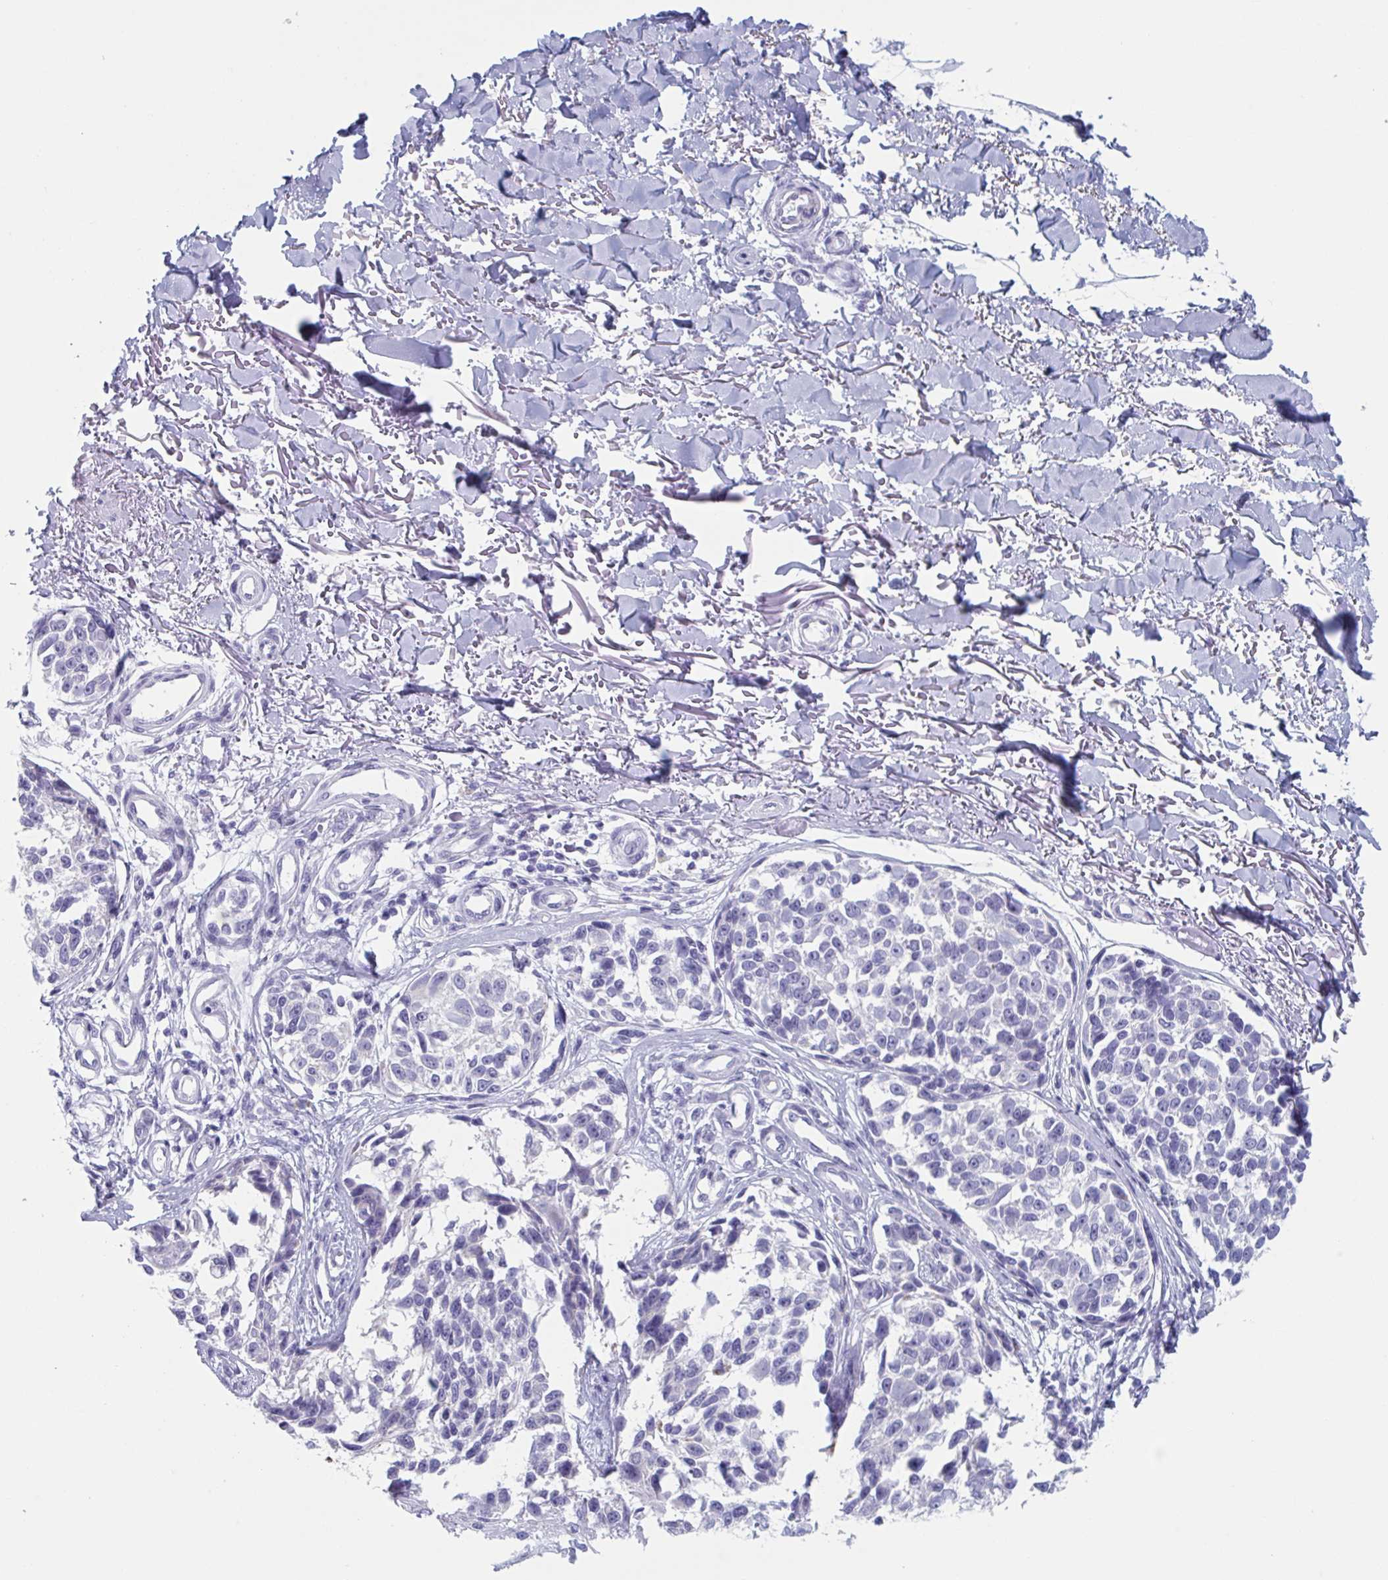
{"staining": {"intensity": "negative", "quantity": "none", "location": "none"}, "tissue": "melanoma", "cell_type": "Tumor cells", "image_type": "cancer", "snomed": [{"axis": "morphology", "description": "Malignant melanoma, NOS"}, {"axis": "topography", "description": "Skin"}], "caption": "Immunohistochemical staining of human melanoma reveals no significant staining in tumor cells.", "gene": "HSD11B2", "patient": {"sex": "male", "age": 73}}